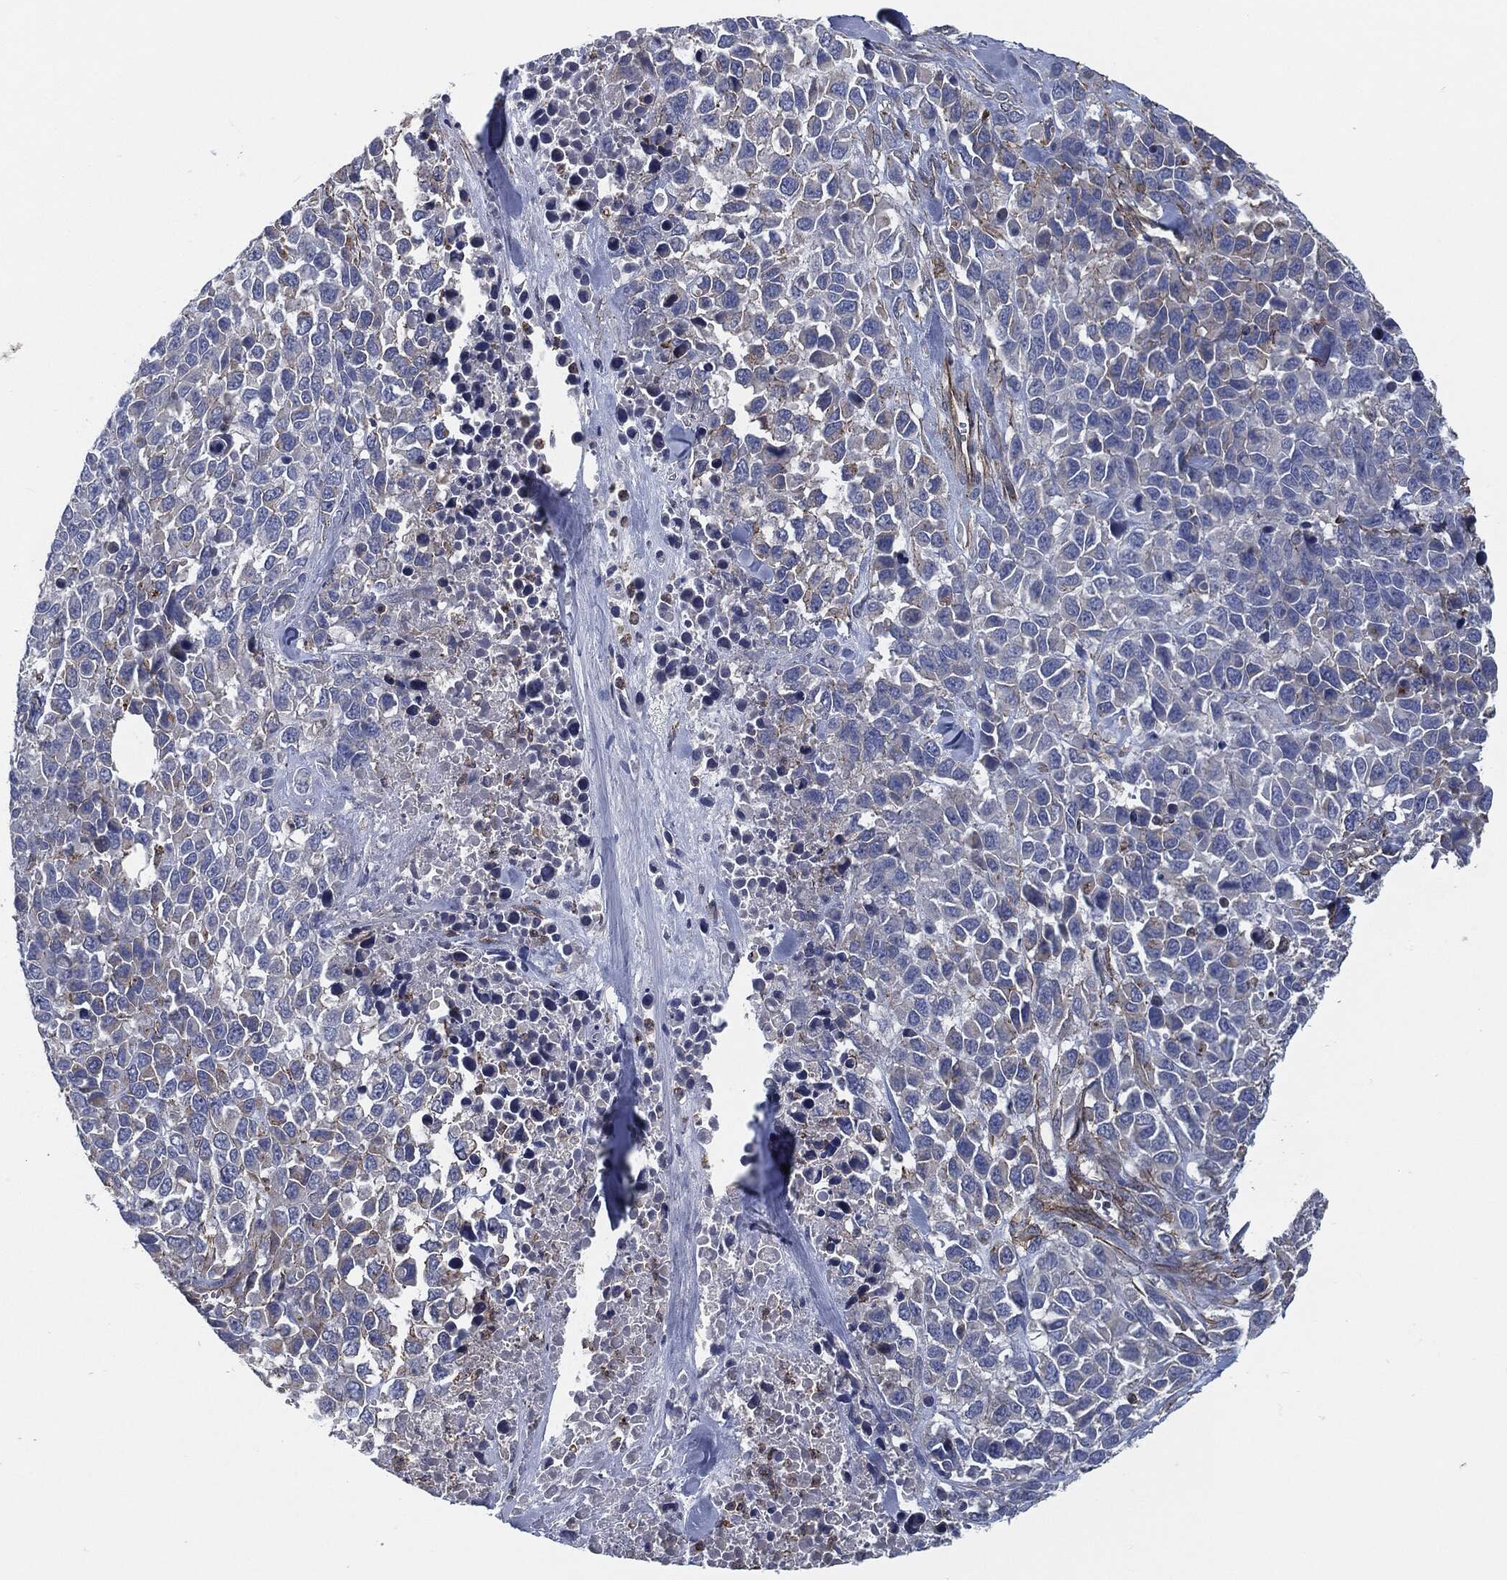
{"staining": {"intensity": "moderate", "quantity": "<25%", "location": "cytoplasmic/membranous"}, "tissue": "melanoma", "cell_type": "Tumor cells", "image_type": "cancer", "snomed": [{"axis": "morphology", "description": "Malignant melanoma, Metastatic site"}, {"axis": "topography", "description": "Skin"}], "caption": "A photomicrograph showing moderate cytoplasmic/membranous expression in about <25% of tumor cells in malignant melanoma (metastatic site), as visualized by brown immunohistochemical staining.", "gene": "SVIL", "patient": {"sex": "male", "age": 84}}